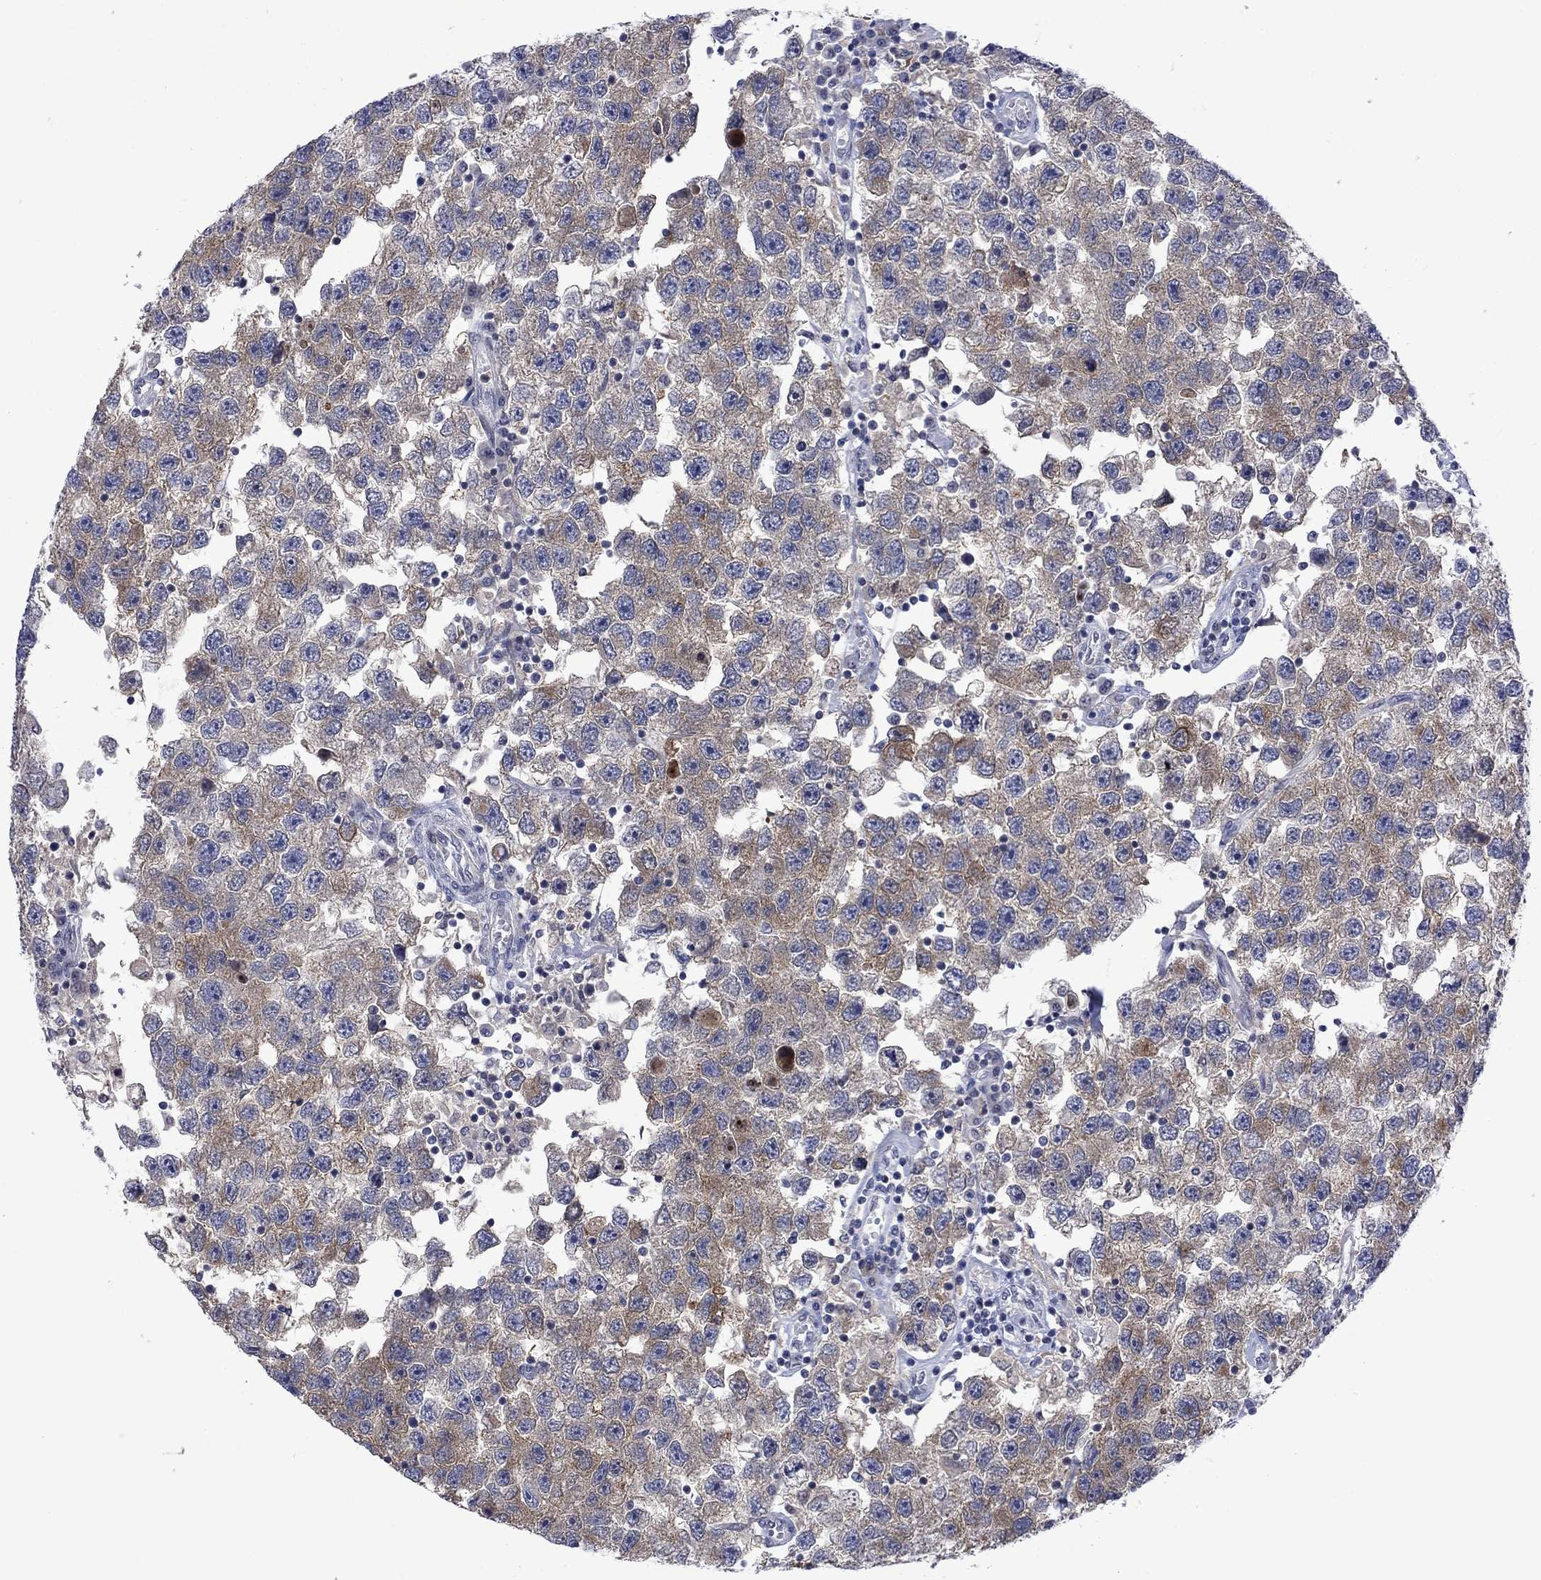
{"staining": {"intensity": "moderate", "quantity": "<25%", "location": "cytoplasmic/membranous"}, "tissue": "testis cancer", "cell_type": "Tumor cells", "image_type": "cancer", "snomed": [{"axis": "morphology", "description": "Seminoma, NOS"}, {"axis": "topography", "description": "Testis"}], "caption": "Seminoma (testis) was stained to show a protein in brown. There is low levels of moderate cytoplasmic/membranous expression in about <25% of tumor cells.", "gene": "AGL", "patient": {"sex": "male", "age": 26}}